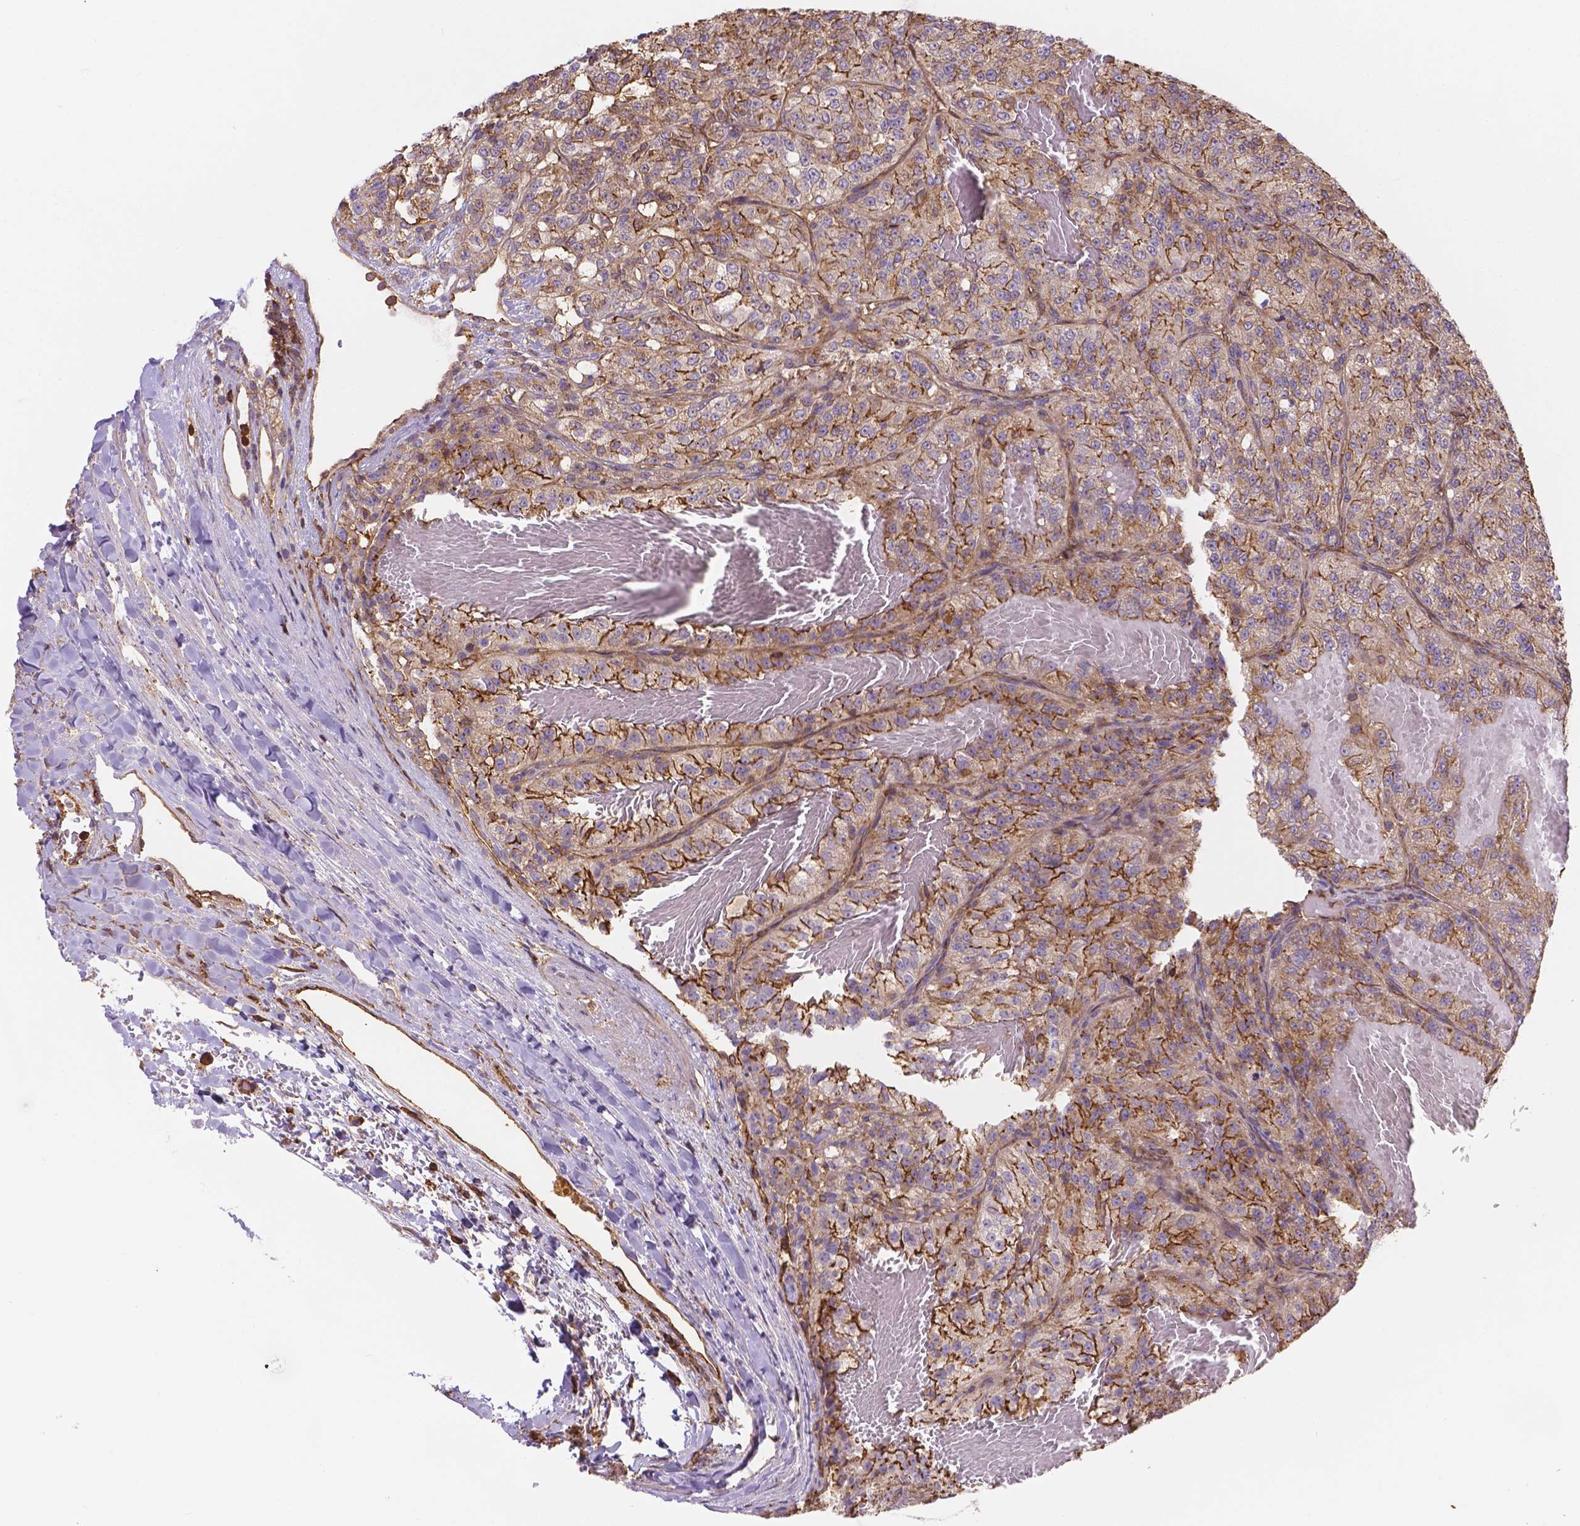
{"staining": {"intensity": "moderate", "quantity": "25%-75%", "location": "cytoplasmic/membranous"}, "tissue": "renal cancer", "cell_type": "Tumor cells", "image_type": "cancer", "snomed": [{"axis": "morphology", "description": "Adenocarcinoma, NOS"}, {"axis": "topography", "description": "Kidney"}], "caption": "Human renal cancer (adenocarcinoma) stained with a brown dye exhibits moderate cytoplasmic/membranous positive positivity in approximately 25%-75% of tumor cells.", "gene": "DMWD", "patient": {"sex": "female", "age": 63}}